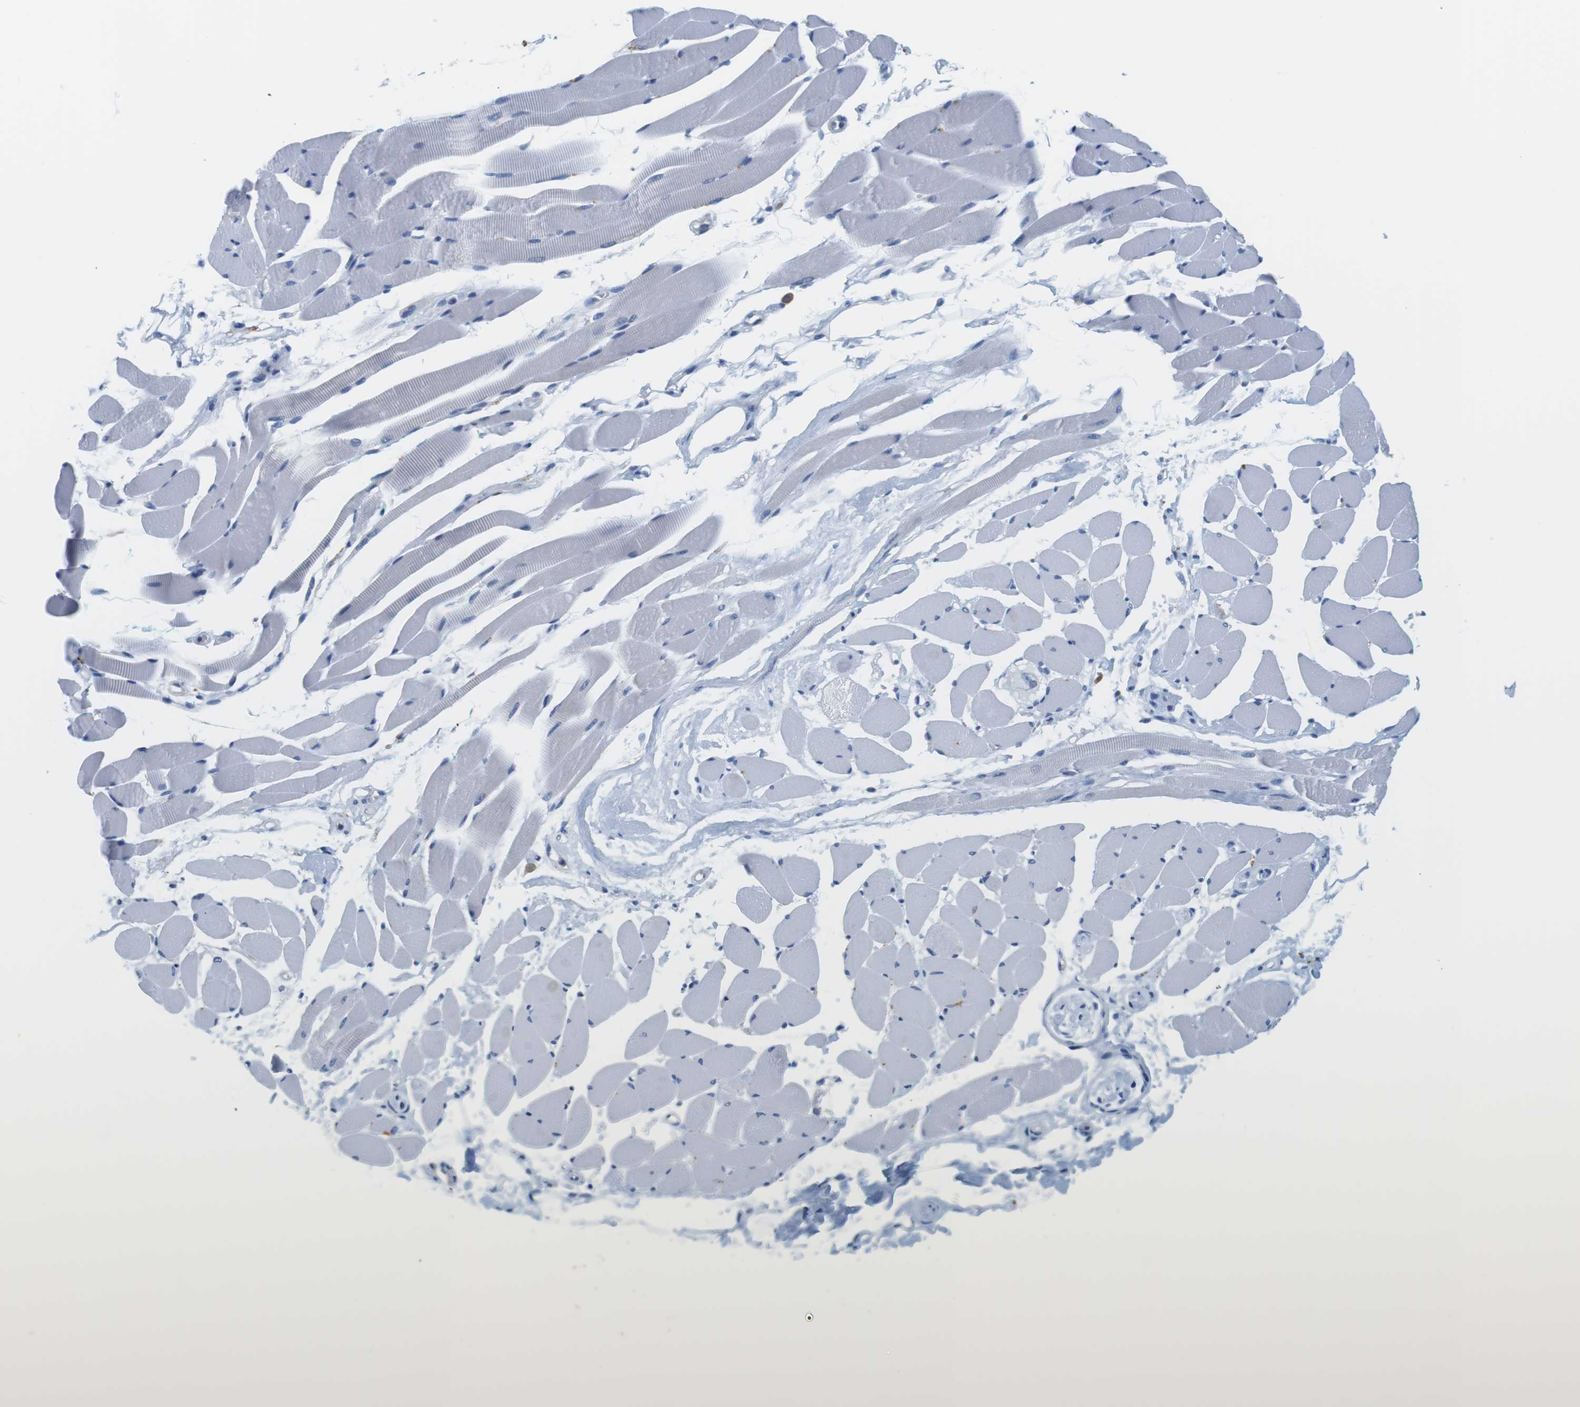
{"staining": {"intensity": "negative", "quantity": "none", "location": "none"}, "tissue": "skeletal muscle", "cell_type": "Myocytes", "image_type": "normal", "snomed": [{"axis": "morphology", "description": "Normal tissue, NOS"}, {"axis": "topography", "description": "Skeletal muscle"}, {"axis": "topography", "description": "Peripheral nerve tissue"}], "caption": "DAB (3,3'-diaminobenzidine) immunohistochemical staining of unremarkable human skeletal muscle displays no significant expression in myocytes. (Brightfield microscopy of DAB immunohistochemistry (IHC) at high magnification).", "gene": "CNGA2", "patient": {"sex": "female", "age": 84}}